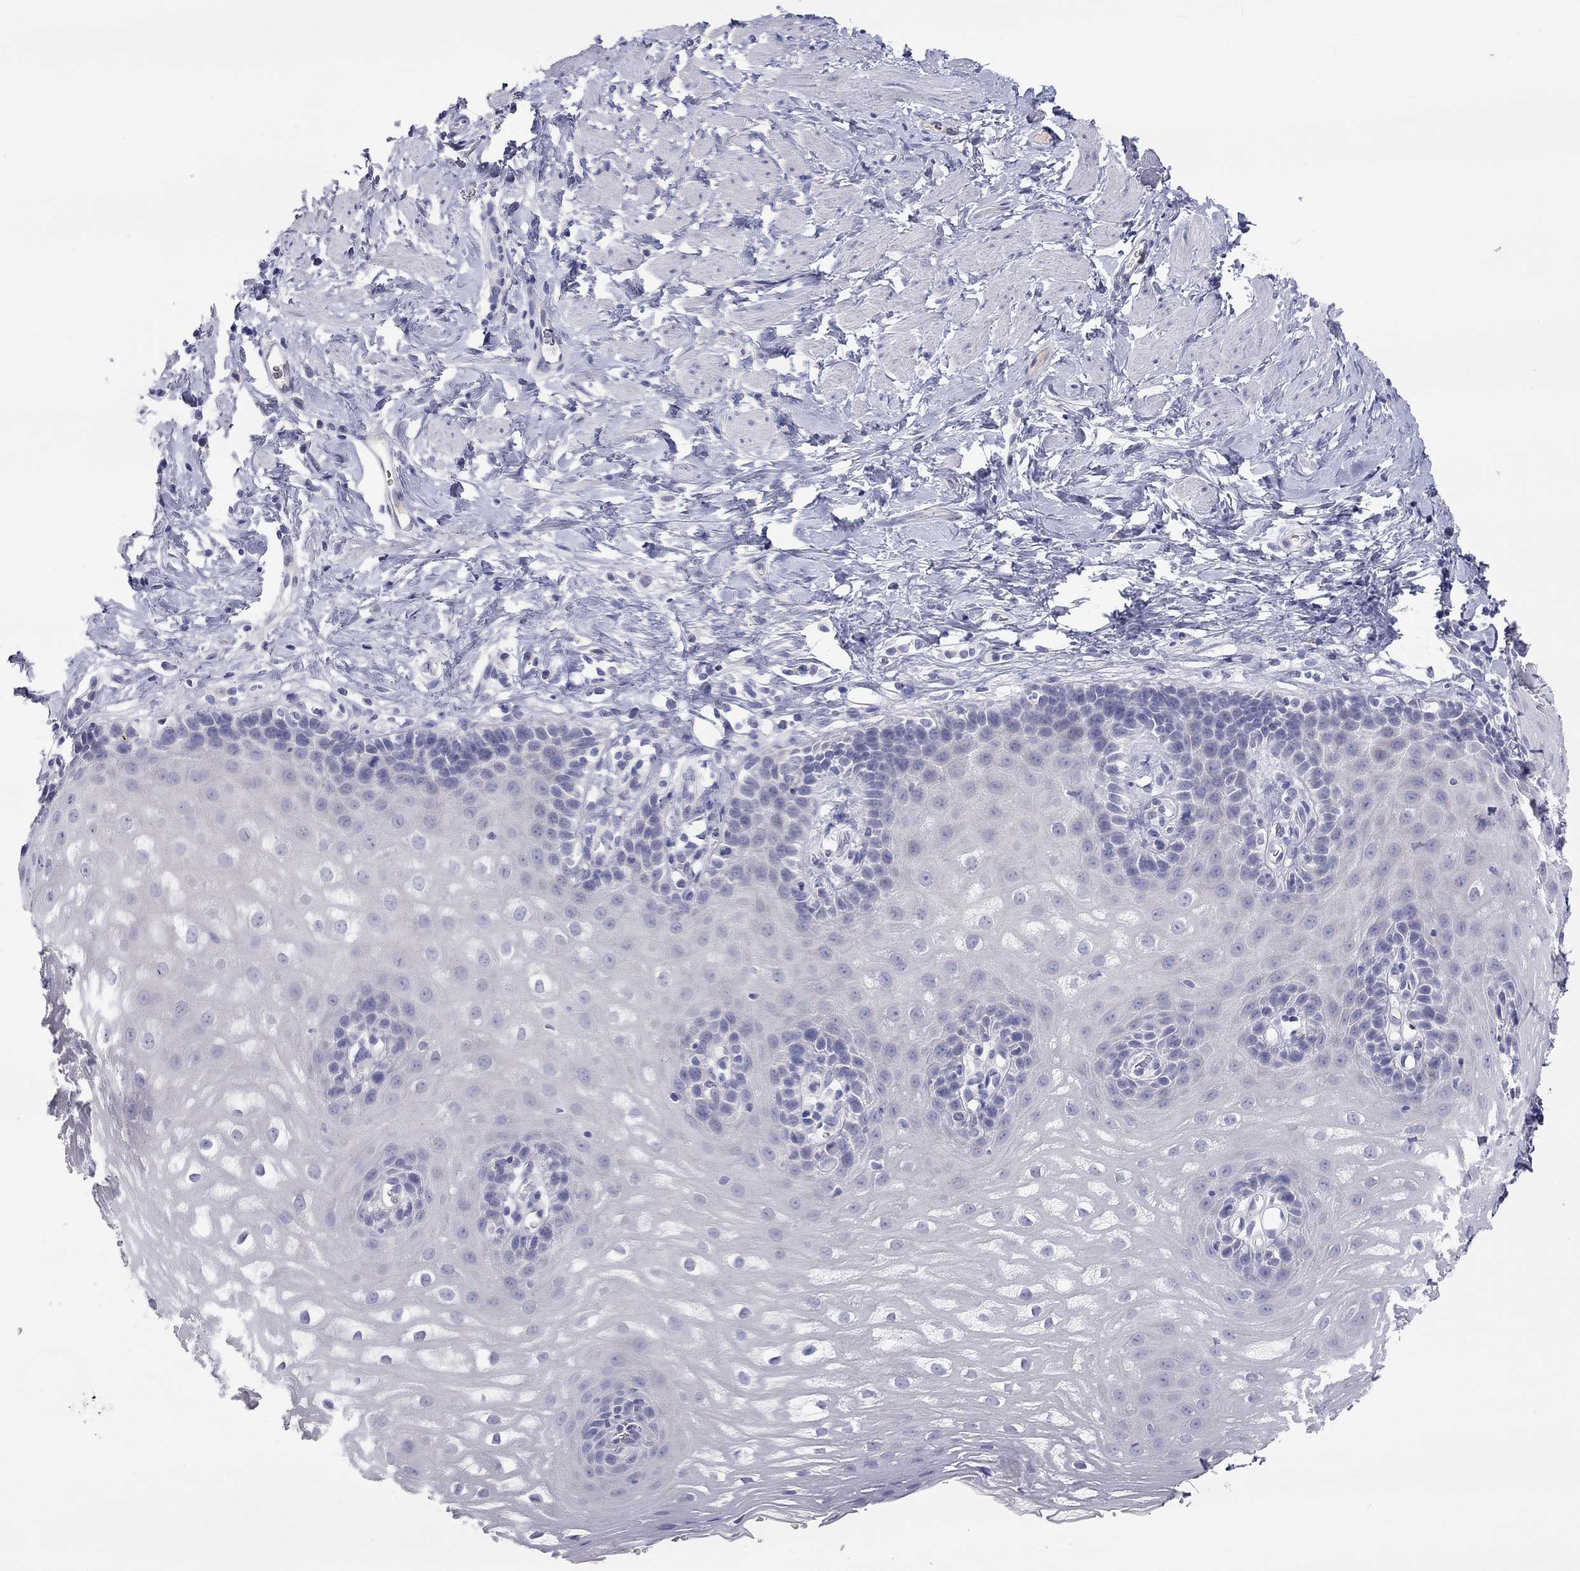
{"staining": {"intensity": "negative", "quantity": "none", "location": "none"}, "tissue": "esophagus", "cell_type": "Squamous epithelial cells", "image_type": "normal", "snomed": [{"axis": "morphology", "description": "Normal tissue, NOS"}, {"axis": "topography", "description": "Esophagus"}], "caption": "The histopathology image shows no significant positivity in squamous epithelial cells of esophagus.", "gene": "ST7L", "patient": {"sex": "male", "age": 64}}